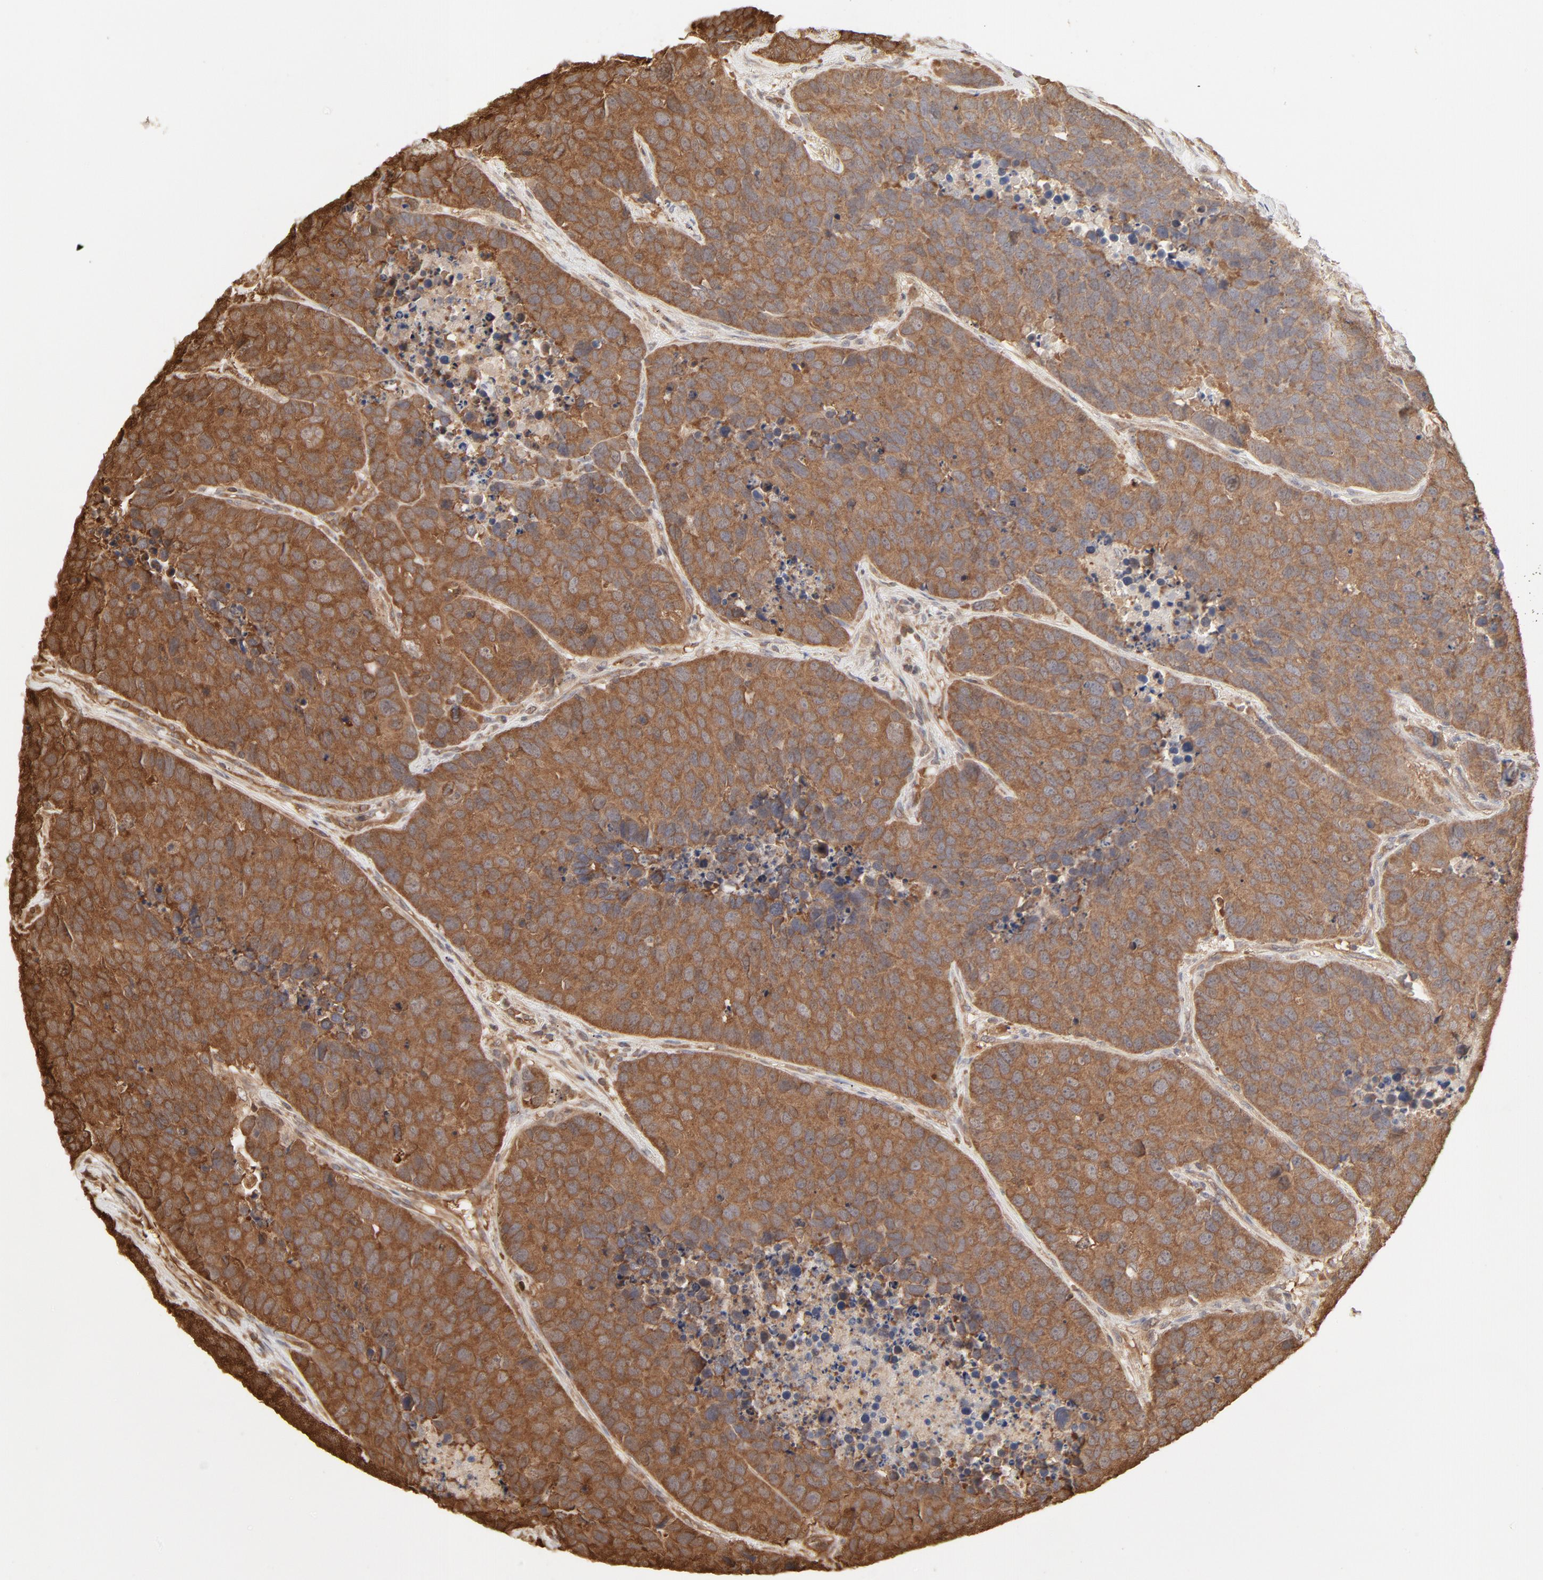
{"staining": {"intensity": "moderate", "quantity": ">75%", "location": "cytoplasmic/membranous"}, "tissue": "carcinoid", "cell_type": "Tumor cells", "image_type": "cancer", "snomed": [{"axis": "morphology", "description": "Carcinoid, malignant, NOS"}, {"axis": "topography", "description": "Lung"}], "caption": "There is medium levels of moderate cytoplasmic/membranous expression in tumor cells of carcinoid, as demonstrated by immunohistochemical staining (brown color).", "gene": "PPP2CA", "patient": {"sex": "male", "age": 60}}